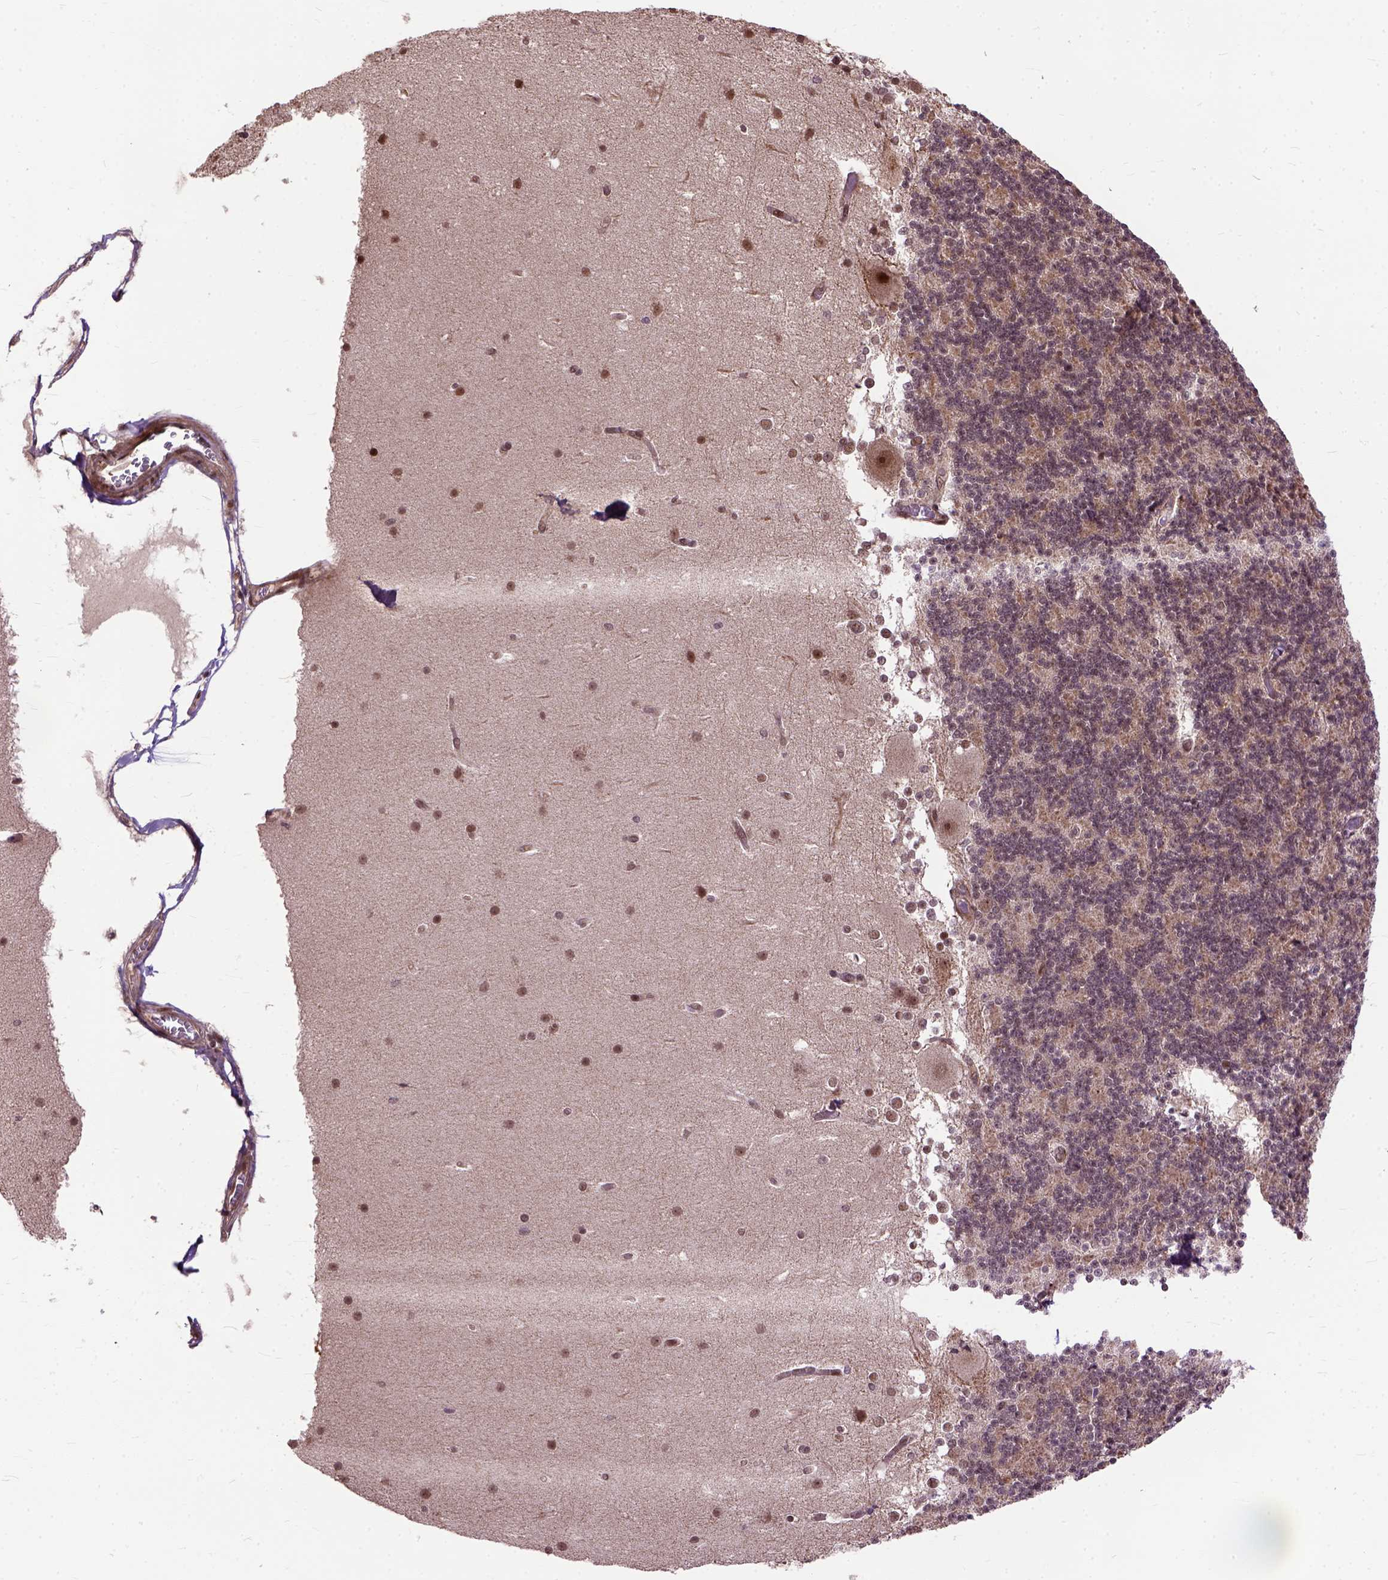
{"staining": {"intensity": "weak", "quantity": "25%-75%", "location": "cytoplasmic/membranous"}, "tissue": "cerebellum", "cell_type": "Cells in granular layer", "image_type": "normal", "snomed": [{"axis": "morphology", "description": "Normal tissue, NOS"}, {"axis": "topography", "description": "Cerebellum"}], "caption": "Human cerebellum stained for a protein (brown) reveals weak cytoplasmic/membranous positive positivity in about 25%-75% of cells in granular layer.", "gene": "ZNF630", "patient": {"sex": "female", "age": 19}}